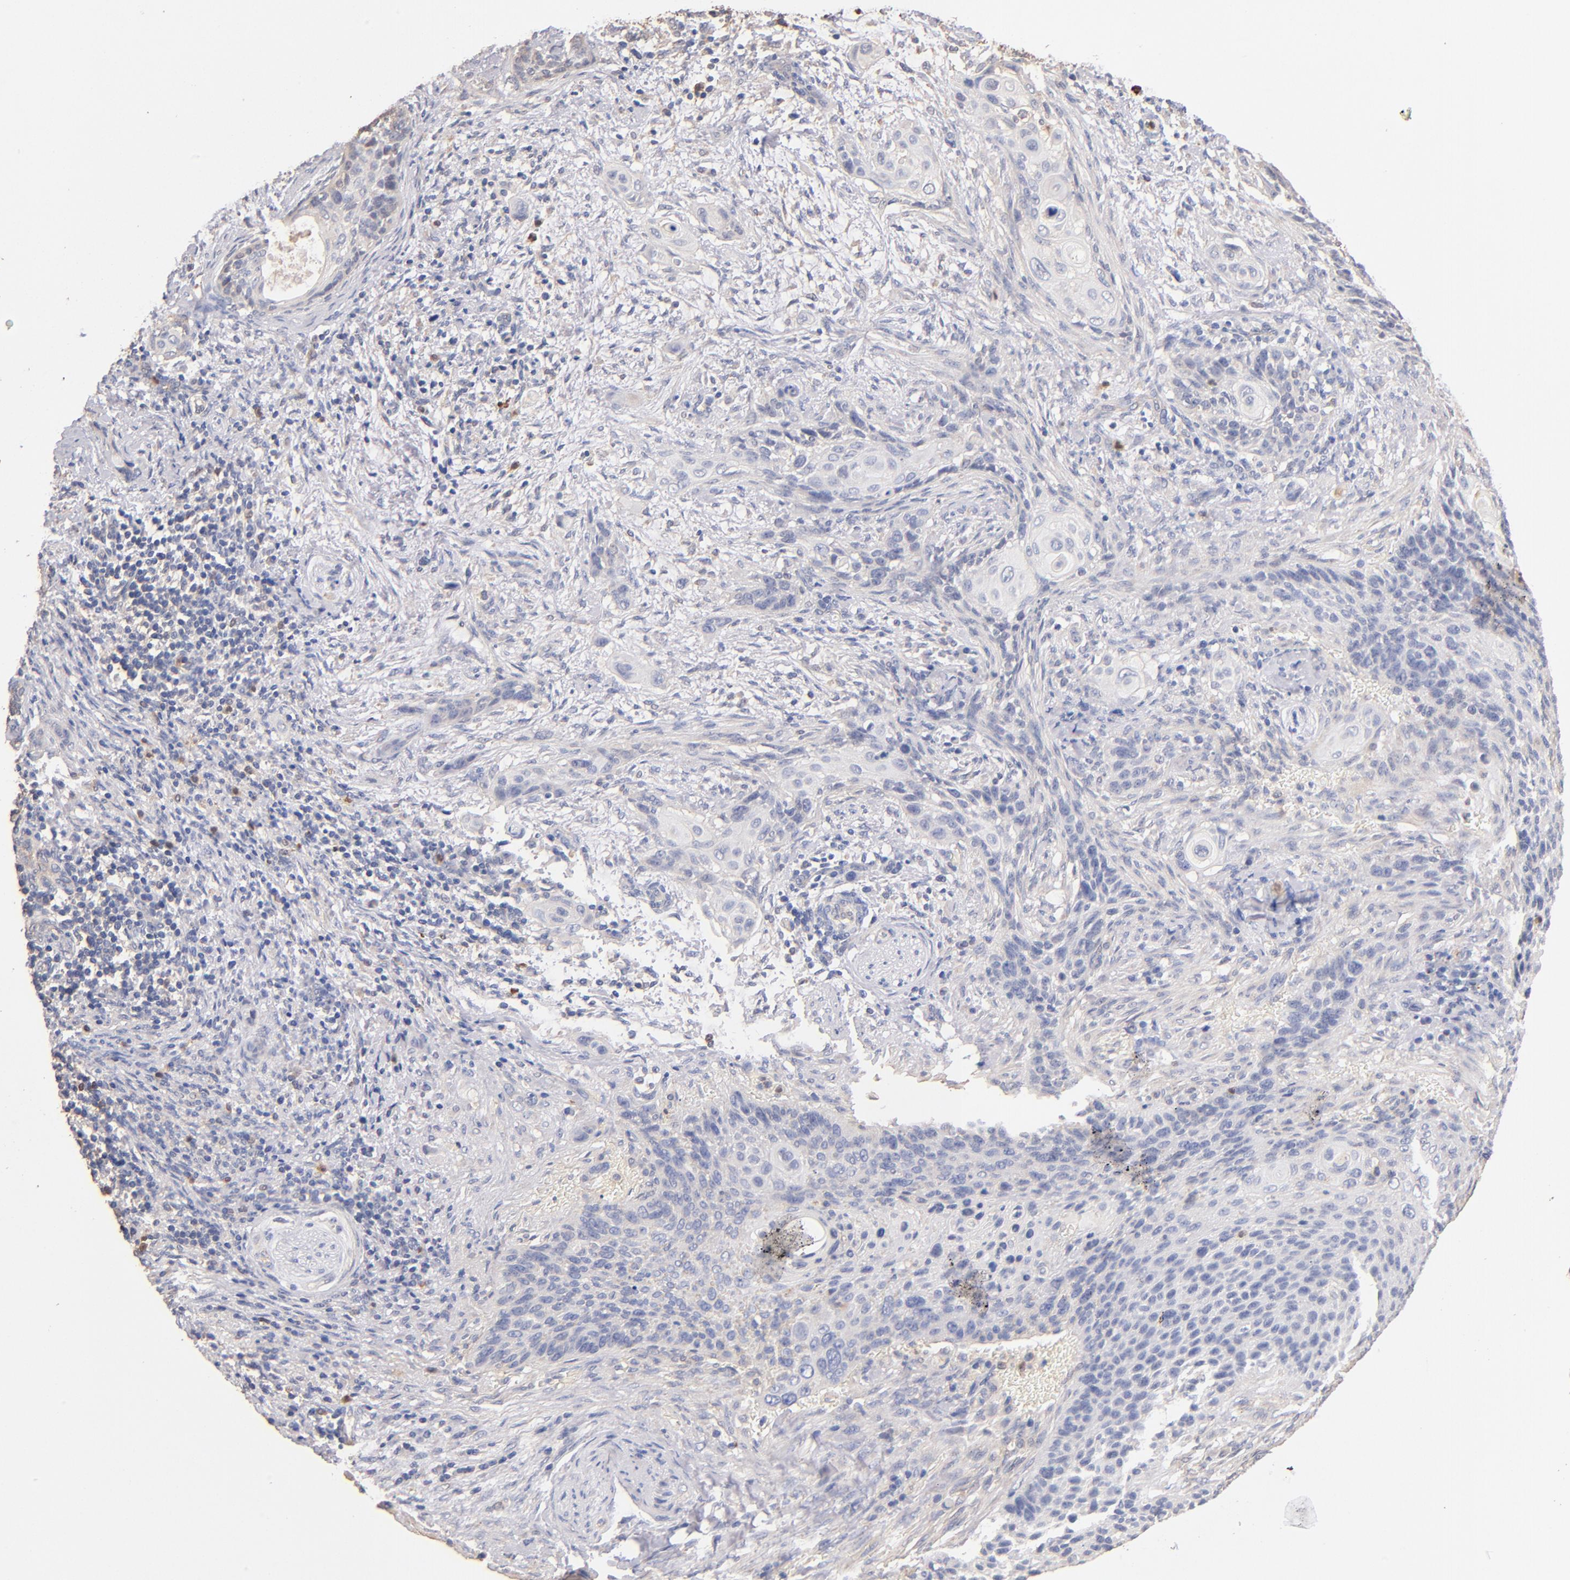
{"staining": {"intensity": "negative", "quantity": "none", "location": "none"}, "tissue": "cervical cancer", "cell_type": "Tumor cells", "image_type": "cancer", "snomed": [{"axis": "morphology", "description": "Squamous cell carcinoma, NOS"}, {"axis": "topography", "description": "Cervix"}], "caption": "High magnification brightfield microscopy of squamous cell carcinoma (cervical) stained with DAB (brown) and counterstained with hematoxylin (blue): tumor cells show no significant staining.", "gene": "RO60", "patient": {"sex": "female", "age": 33}}